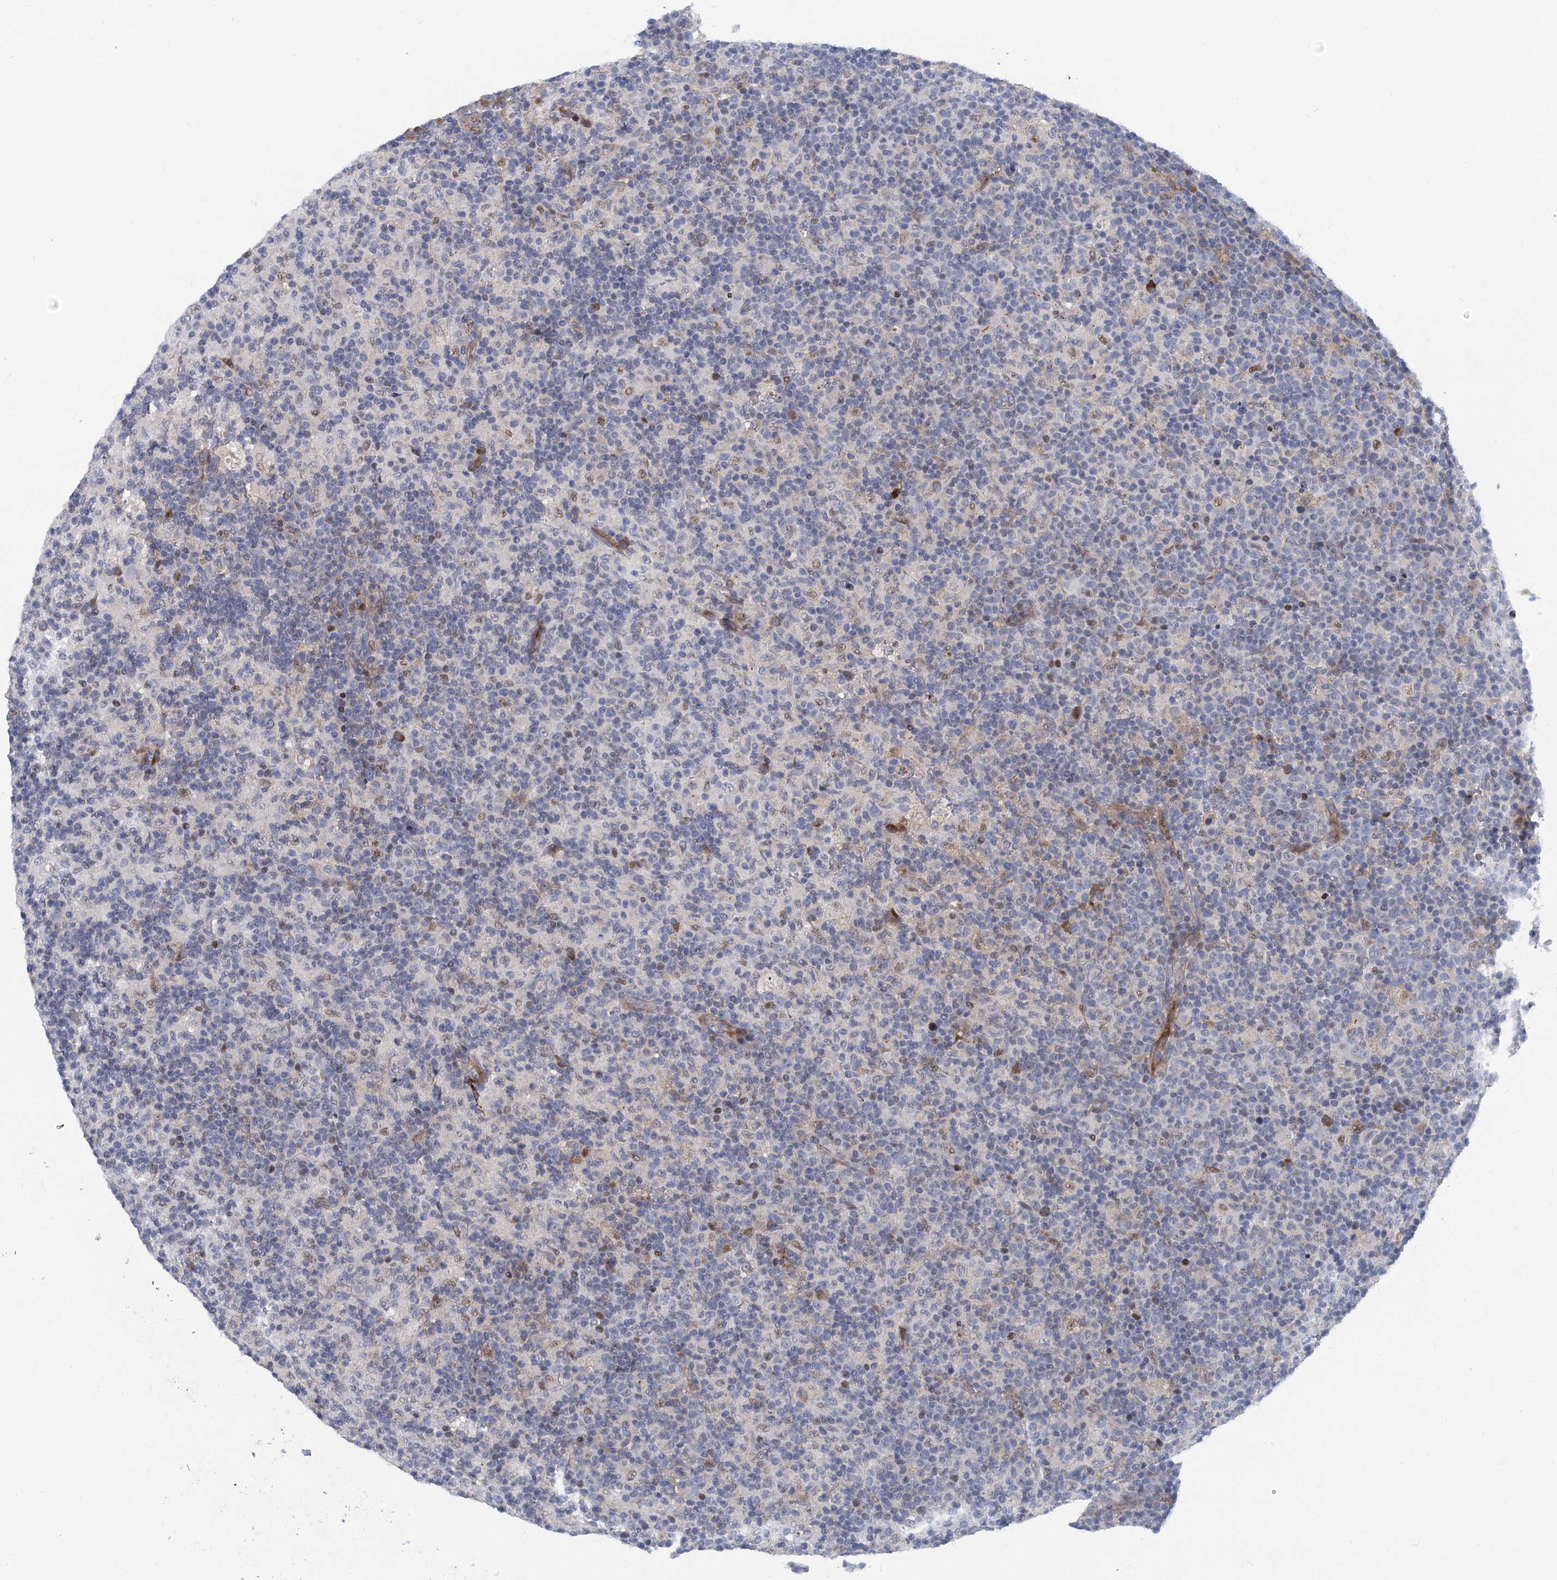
{"staining": {"intensity": "negative", "quantity": "none", "location": "none"}, "tissue": "lymph node", "cell_type": "Germinal center cells", "image_type": "normal", "snomed": [{"axis": "morphology", "description": "Normal tissue, NOS"}, {"axis": "morphology", "description": "Inflammation, NOS"}, {"axis": "topography", "description": "Lymph node"}], "caption": "Photomicrograph shows no significant protein positivity in germinal center cells of benign lymph node. (DAB IHC visualized using brightfield microscopy, high magnification).", "gene": "QPCTL", "patient": {"sex": "male", "age": 55}}